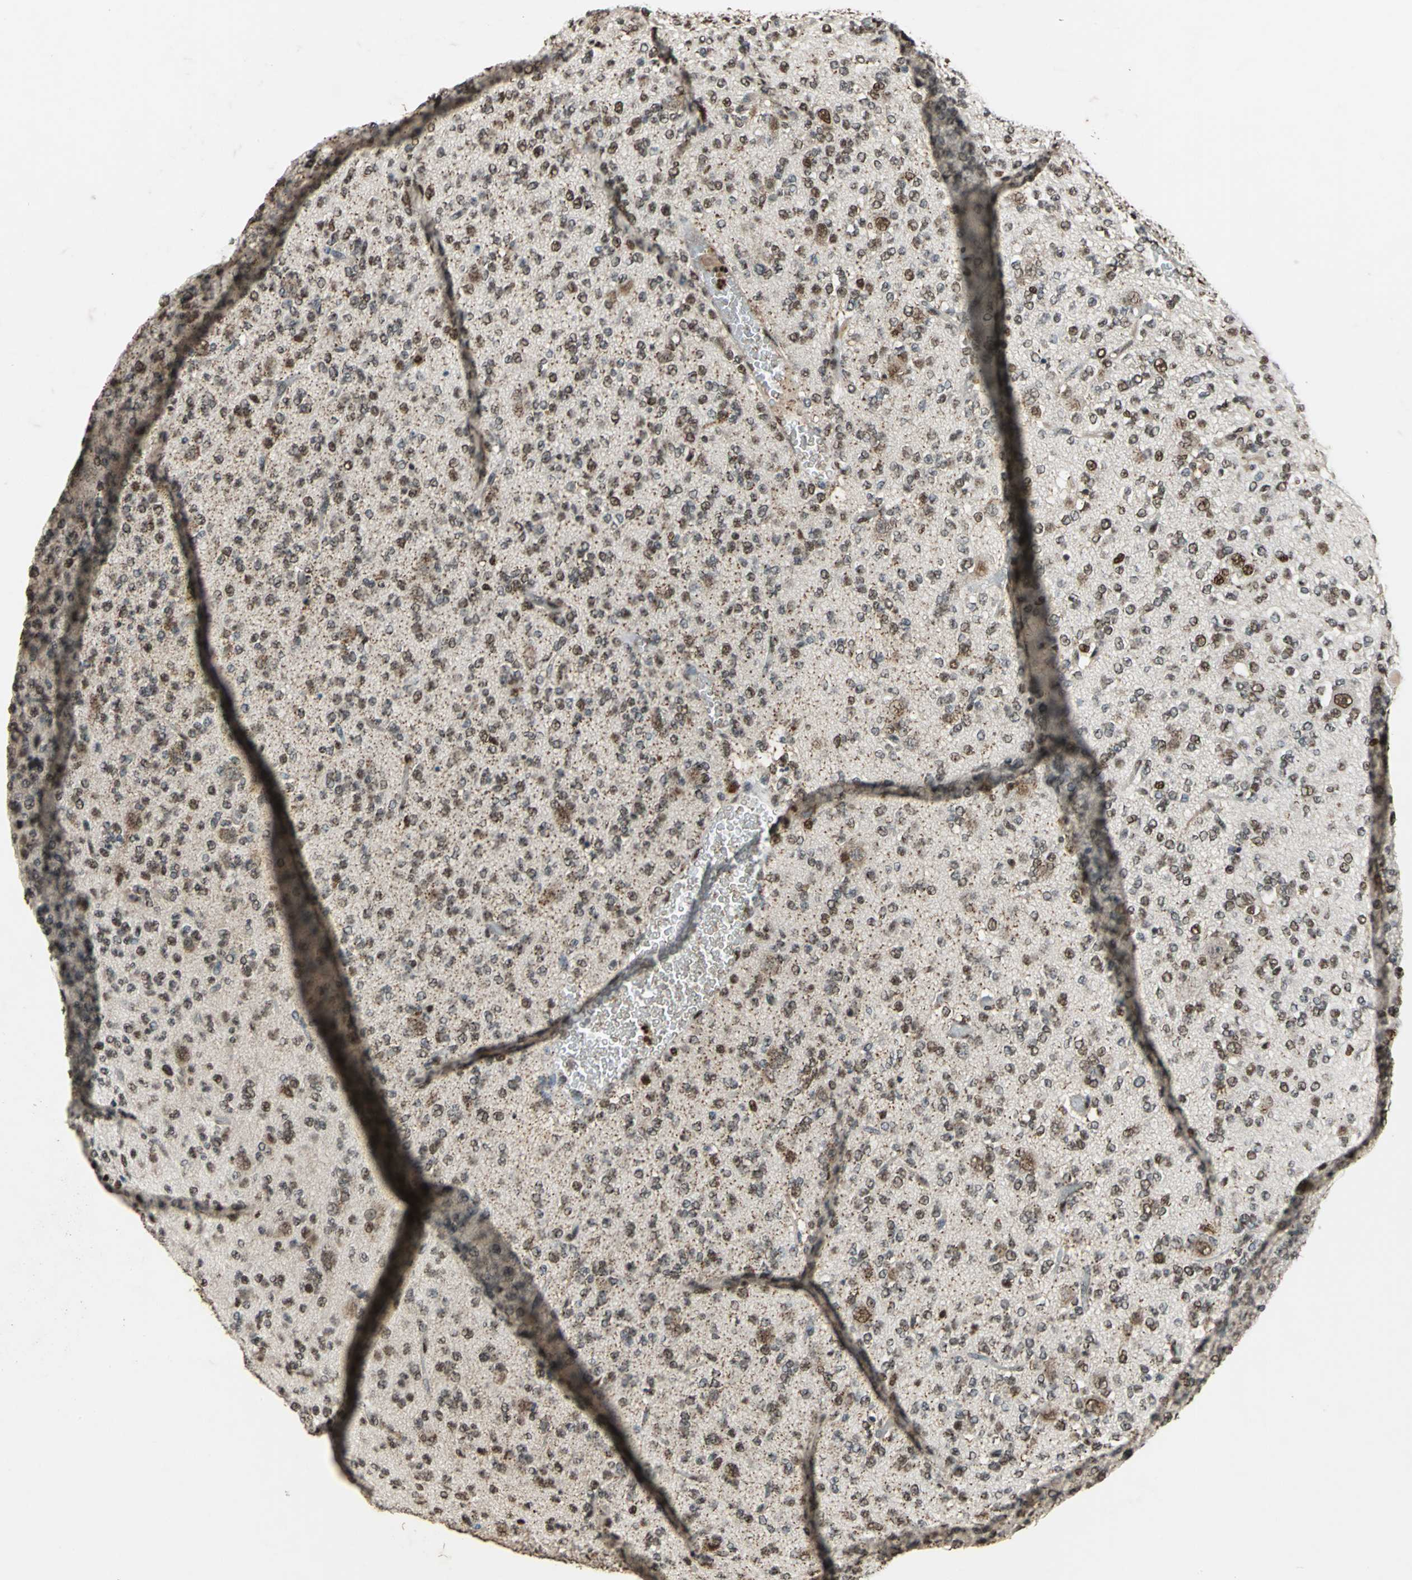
{"staining": {"intensity": "moderate", "quantity": ">75%", "location": "nuclear"}, "tissue": "glioma", "cell_type": "Tumor cells", "image_type": "cancer", "snomed": [{"axis": "morphology", "description": "Glioma, malignant, Low grade"}, {"axis": "topography", "description": "Brain"}], "caption": "This is a photomicrograph of immunohistochemistry (IHC) staining of malignant glioma (low-grade), which shows moderate positivity in the nuclear of tumor cells.", "gene": "ANP32A", "patient": {"sex": "male", "age": 38}}